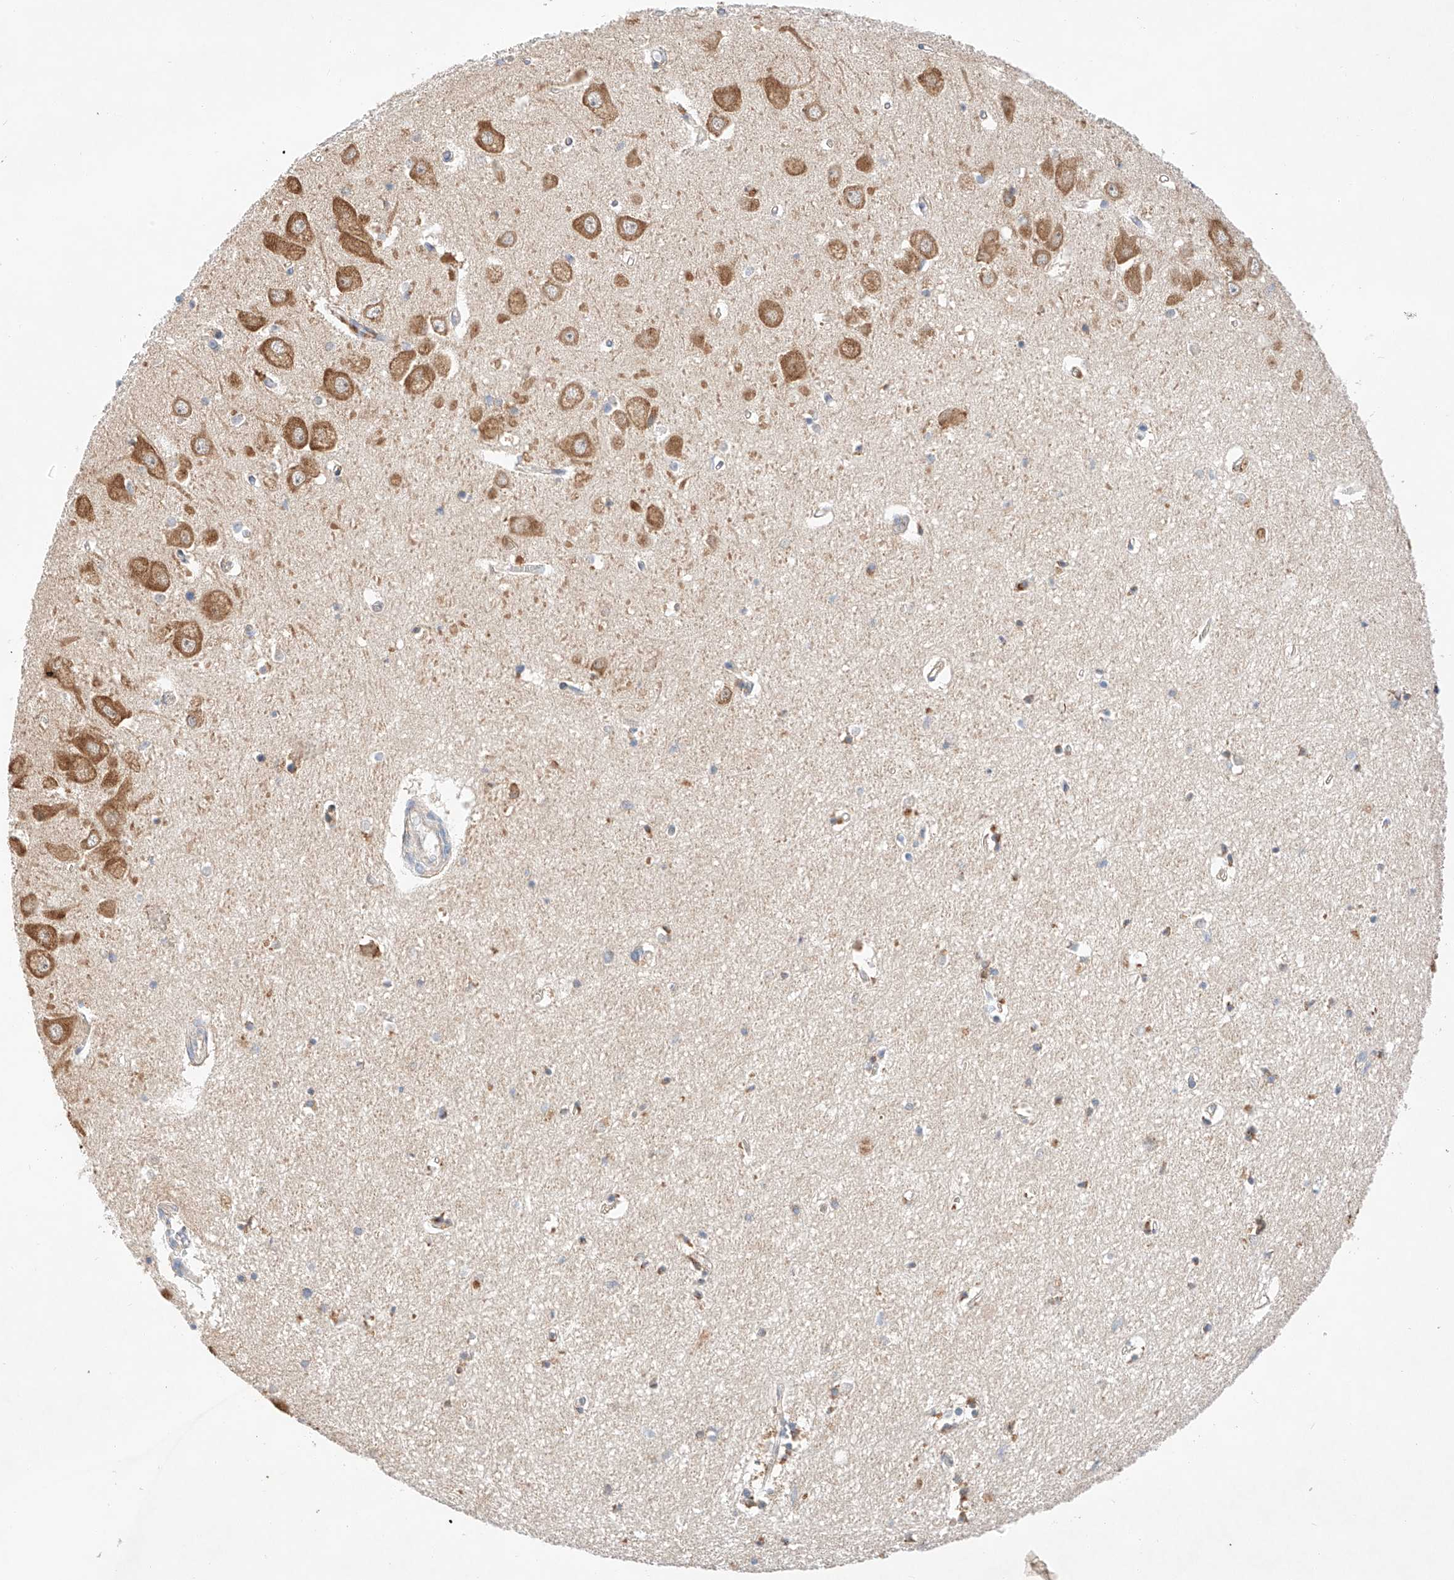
{"staining": {"intensity": "weak", "quantity": "<25%", "location": "cytoplasmic/membranous"}, "tissue": "hippocampus", "cell_type": "Glial cells", "image_type": "normal", "snomed": [{"axis": "morphology", "description": "Normal tissue, NOS"}, {"axis": "topography", "description": "Hippocampus"}], "caption": "This is a image of immunohistochemistry (IHC) staining of benign hippocampus, which shows no staining in glial cells.", "gene": "C6orf118", "patient": {"sex": "female", "age": 64}}